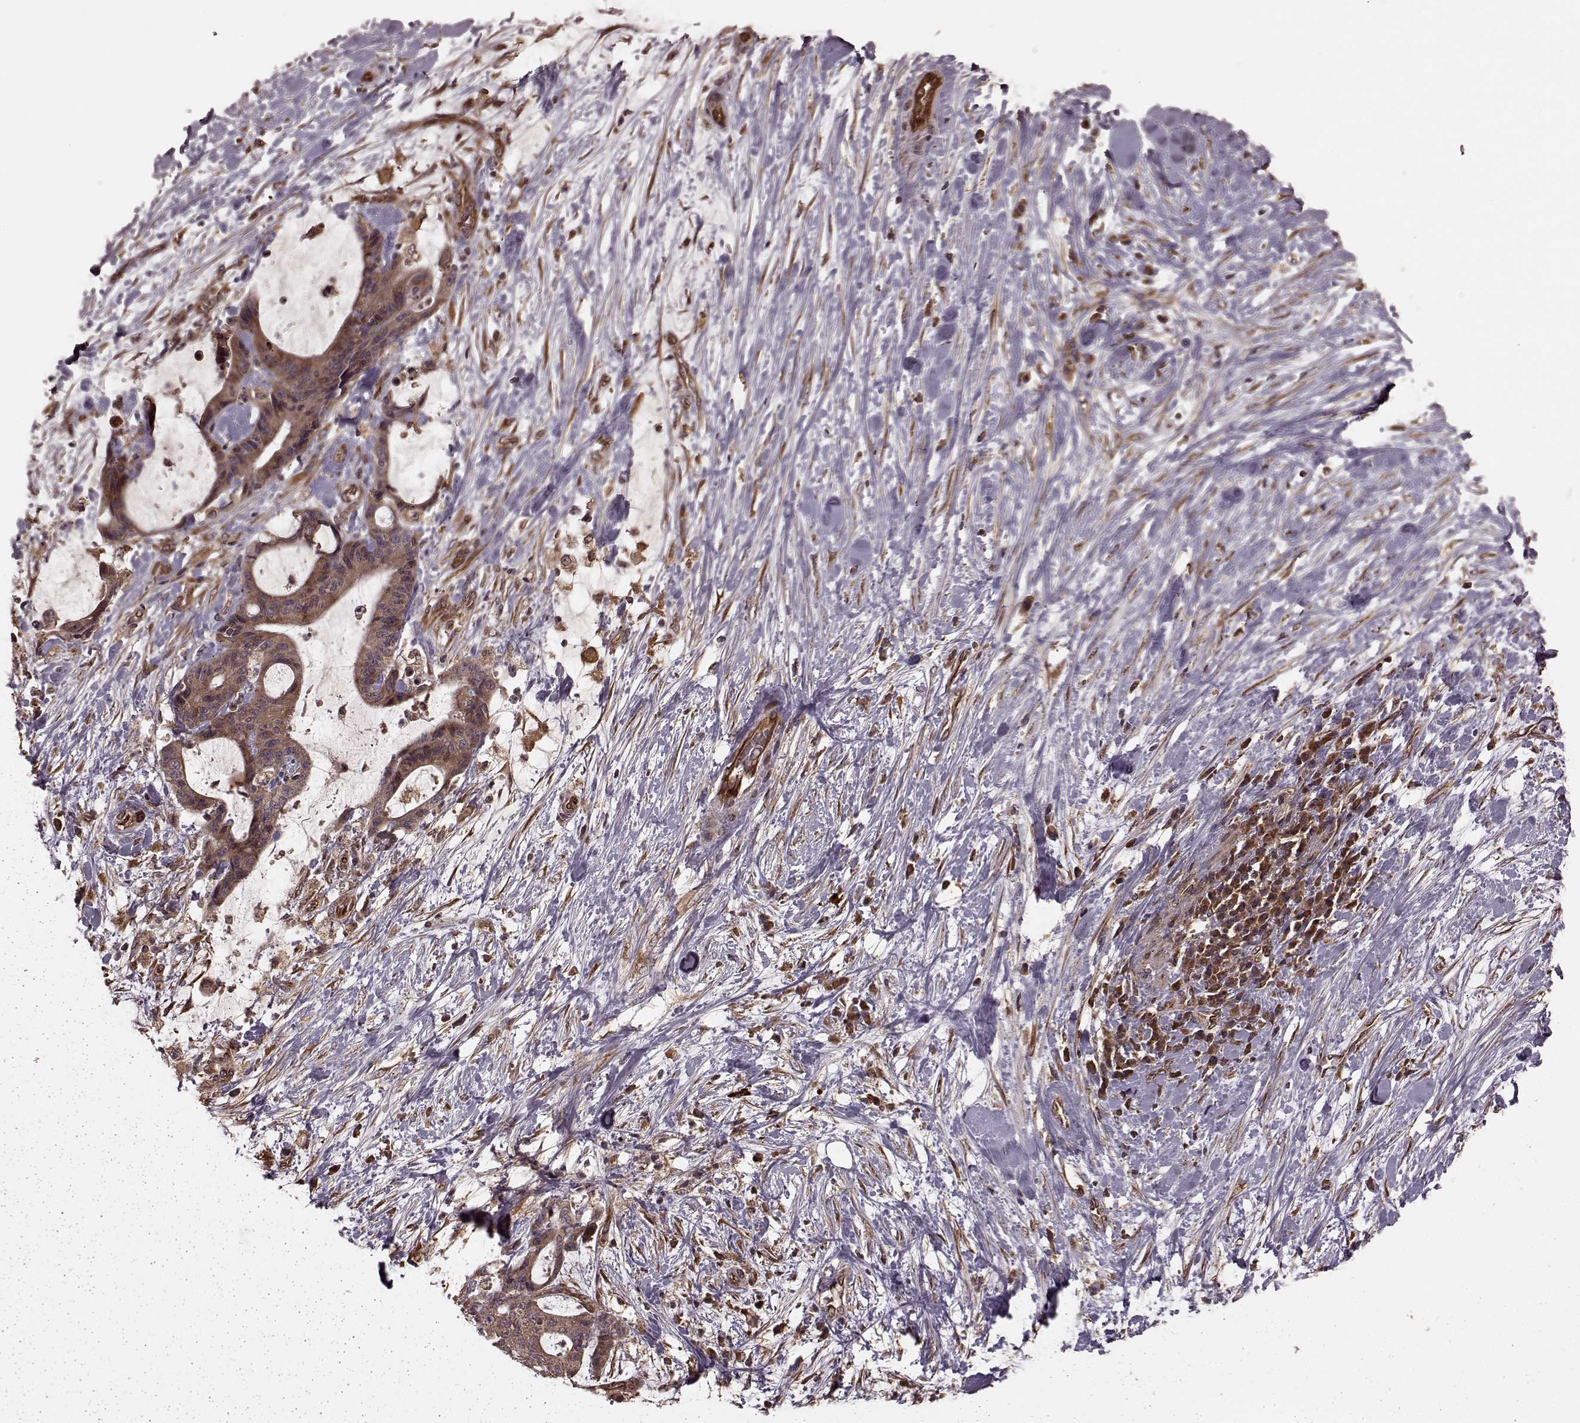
{"staining": {"intensity": "strong", "quantity": ">75%", "location": "cytoplasmic/membranous"}, "tissue": "liver cancer", "cell_type": "Tumor cells", "image_type": "cancer", "snomed": [{"axis": "morphology", "description": "Cholangiocarcinoma"}, {"axis": "topography", "description": "Liver"}], "caption": "Strong cytoplasmic/membranous expression for a protein is seen in approximately >75% of tumor cells of cholangiocarcinoma (liver) using IHC.", "gene": "AGPAT1", "patient": {"sex": "female", "age": 73}}